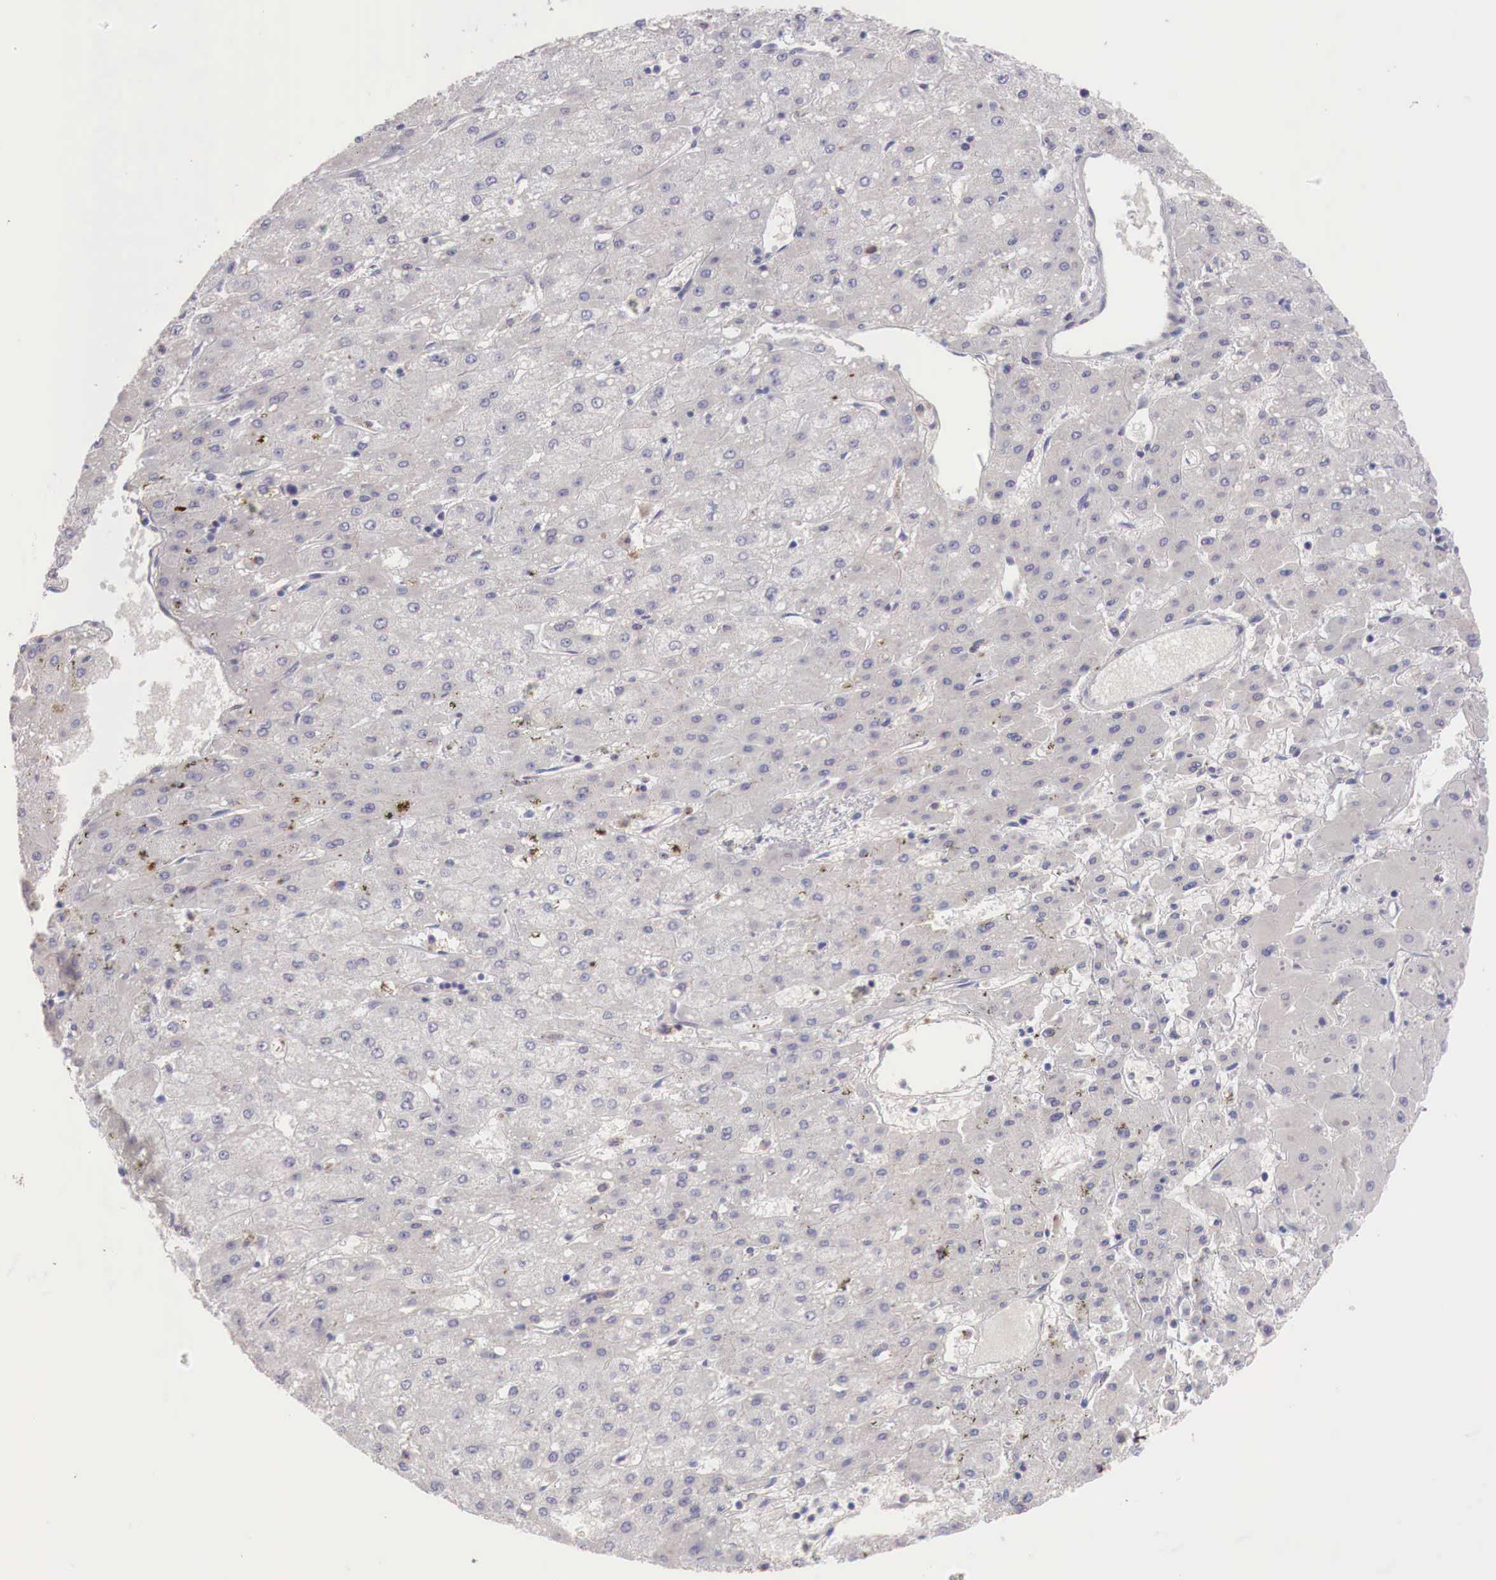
{"staining": {"intensity": "negative", "quantity": "none", "location": "none"}, "tissue": "liver cancer", "cell_type": "Tumor cells", "image_type": "cancer", "snomed": [{"axis": "morphology", "description": "Carcinoma, Hepatocellular, NOS"}, {"axis": "topography", "description": "Liver"}], "caption": "IHC of human hepatocellular carcinoma (liver) reveals no expression in tumor cells. (DAB (3,3'-diaminobenzidine) immunohistochemistry with hematoxylin counter stain).", "gene": "XPNPEP2", "patient": {"sex": "female", "age": 52}}